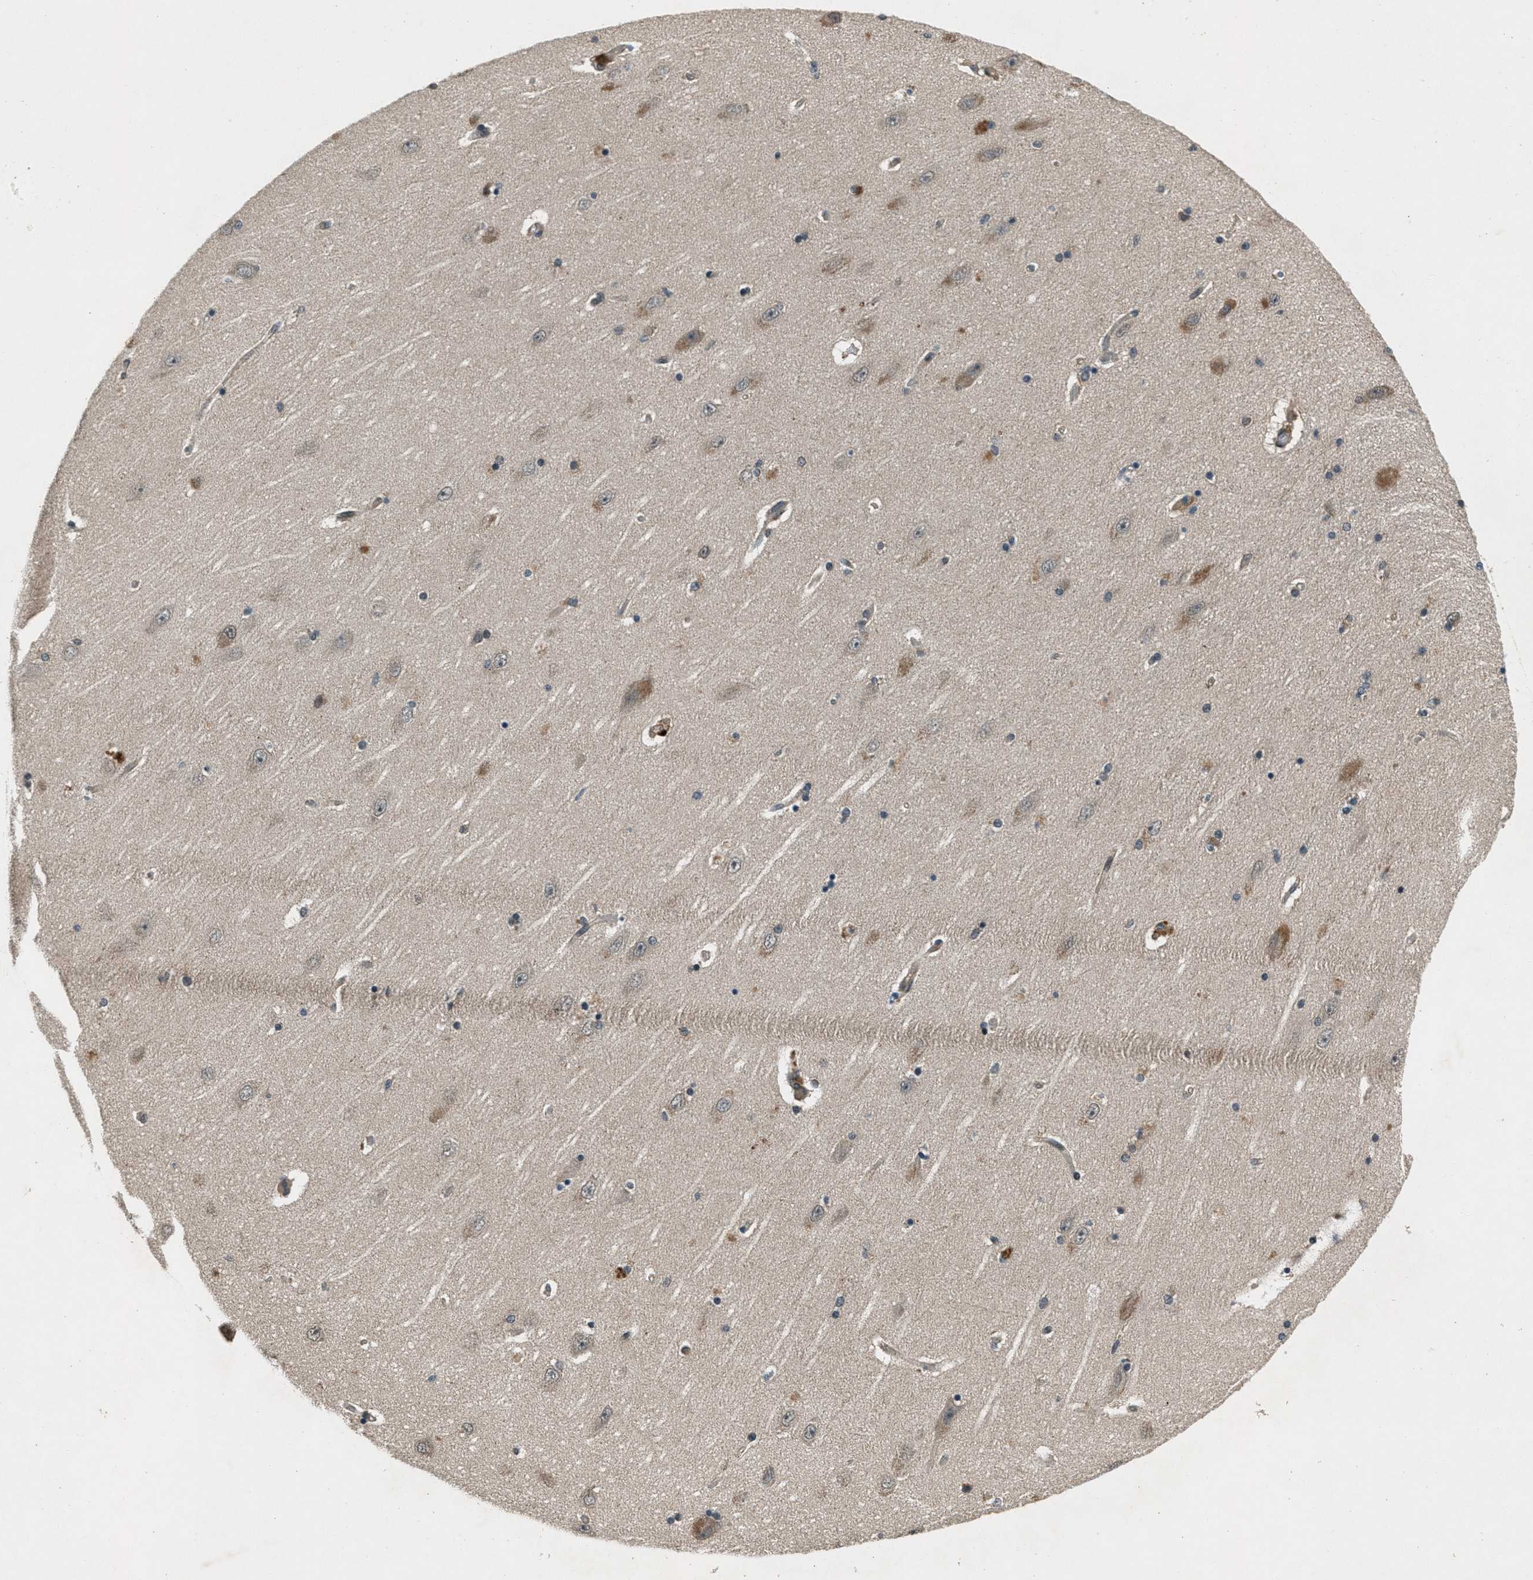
{"staining": {"intensity": "moderate", "quantity": "<25%", "location": "nuclear"}, "tissue": "hippocampus", "cell_type": "Glial cells", "image_type": "normal", "snomed": [{"axis": "morphology", "description": "Normal tissue, NOS"}, {"axis": "topography", "description": "Hippocampus"}], "caption": "Immunohistochemical staining of normal hippocampus displays moderate nuclear protein positivity in about <25% of glial cells. Using DAB (3,3'-diaminobenzidine) (brown) and hematoxylin (blue) stains, captured at high magnification using brightfield microscopy.", "gene": "EPSTI1", "patient": {"sex": "female", "age": 54}}